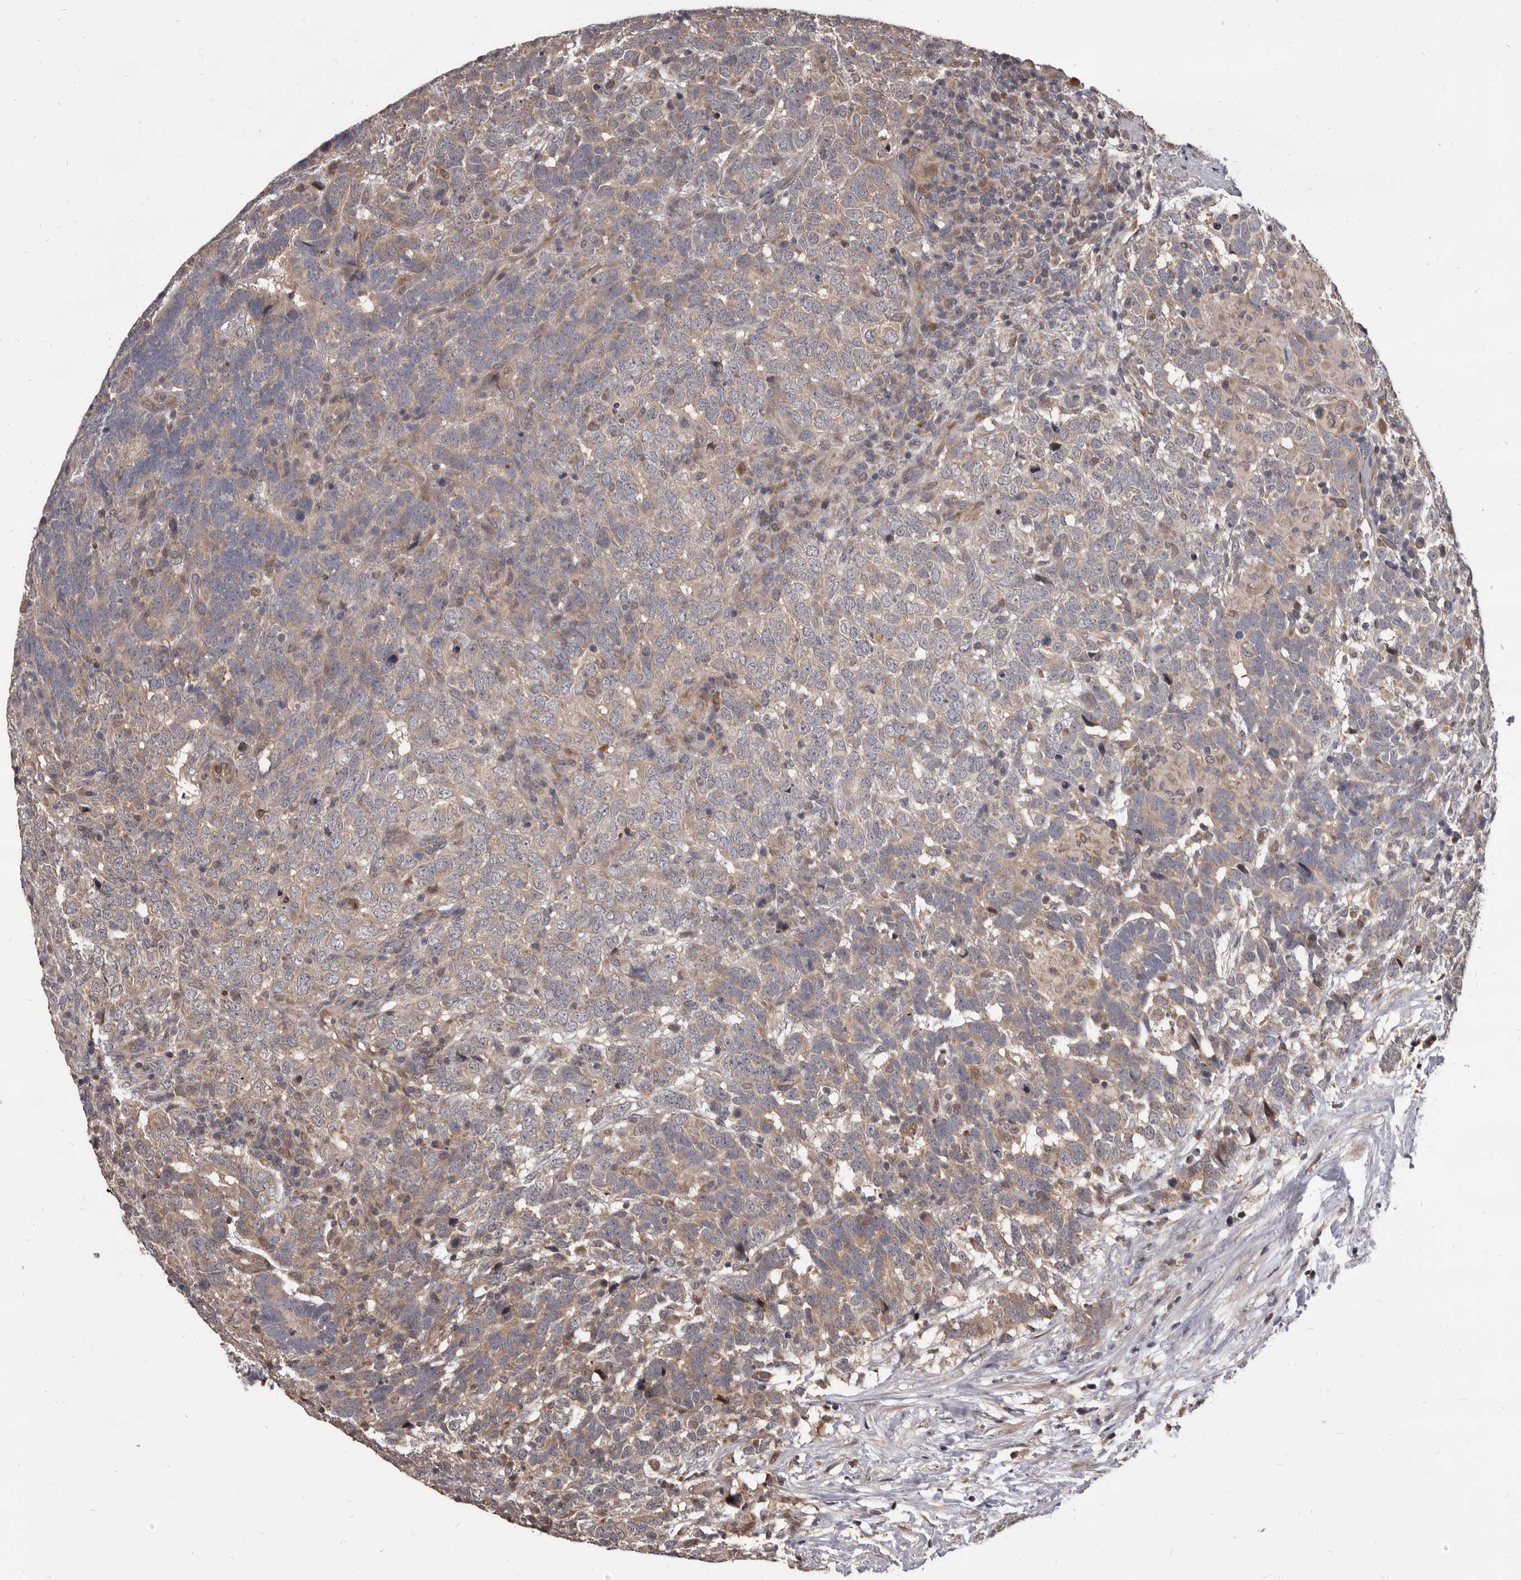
{"staining": {"intensity": "weak", "quantity": ">75%", "location": "cytoplasmic/membranous"}, "tissue": "testis cancer", "cell_type": "Tumor cells", "image_type": "cancer", "snomed": [{"axis": "morphology", "description": "Carcinoma, Embryonal, NOS"}, {"axis": "topography", "description": "Testis"}], "caption": "A micrograph of testis cancer stained for a protein demonstrates weak cytoplasmic/membranous brown staining in tumor cells. Using DAB (3,3'-diaminobenzidine) (brown) and hematoxylin (blue) stains, captured at high magnification using brightfield microscopy.", "gene": "MAP3K14", "patient": {"sex": "male", "age": 26}}